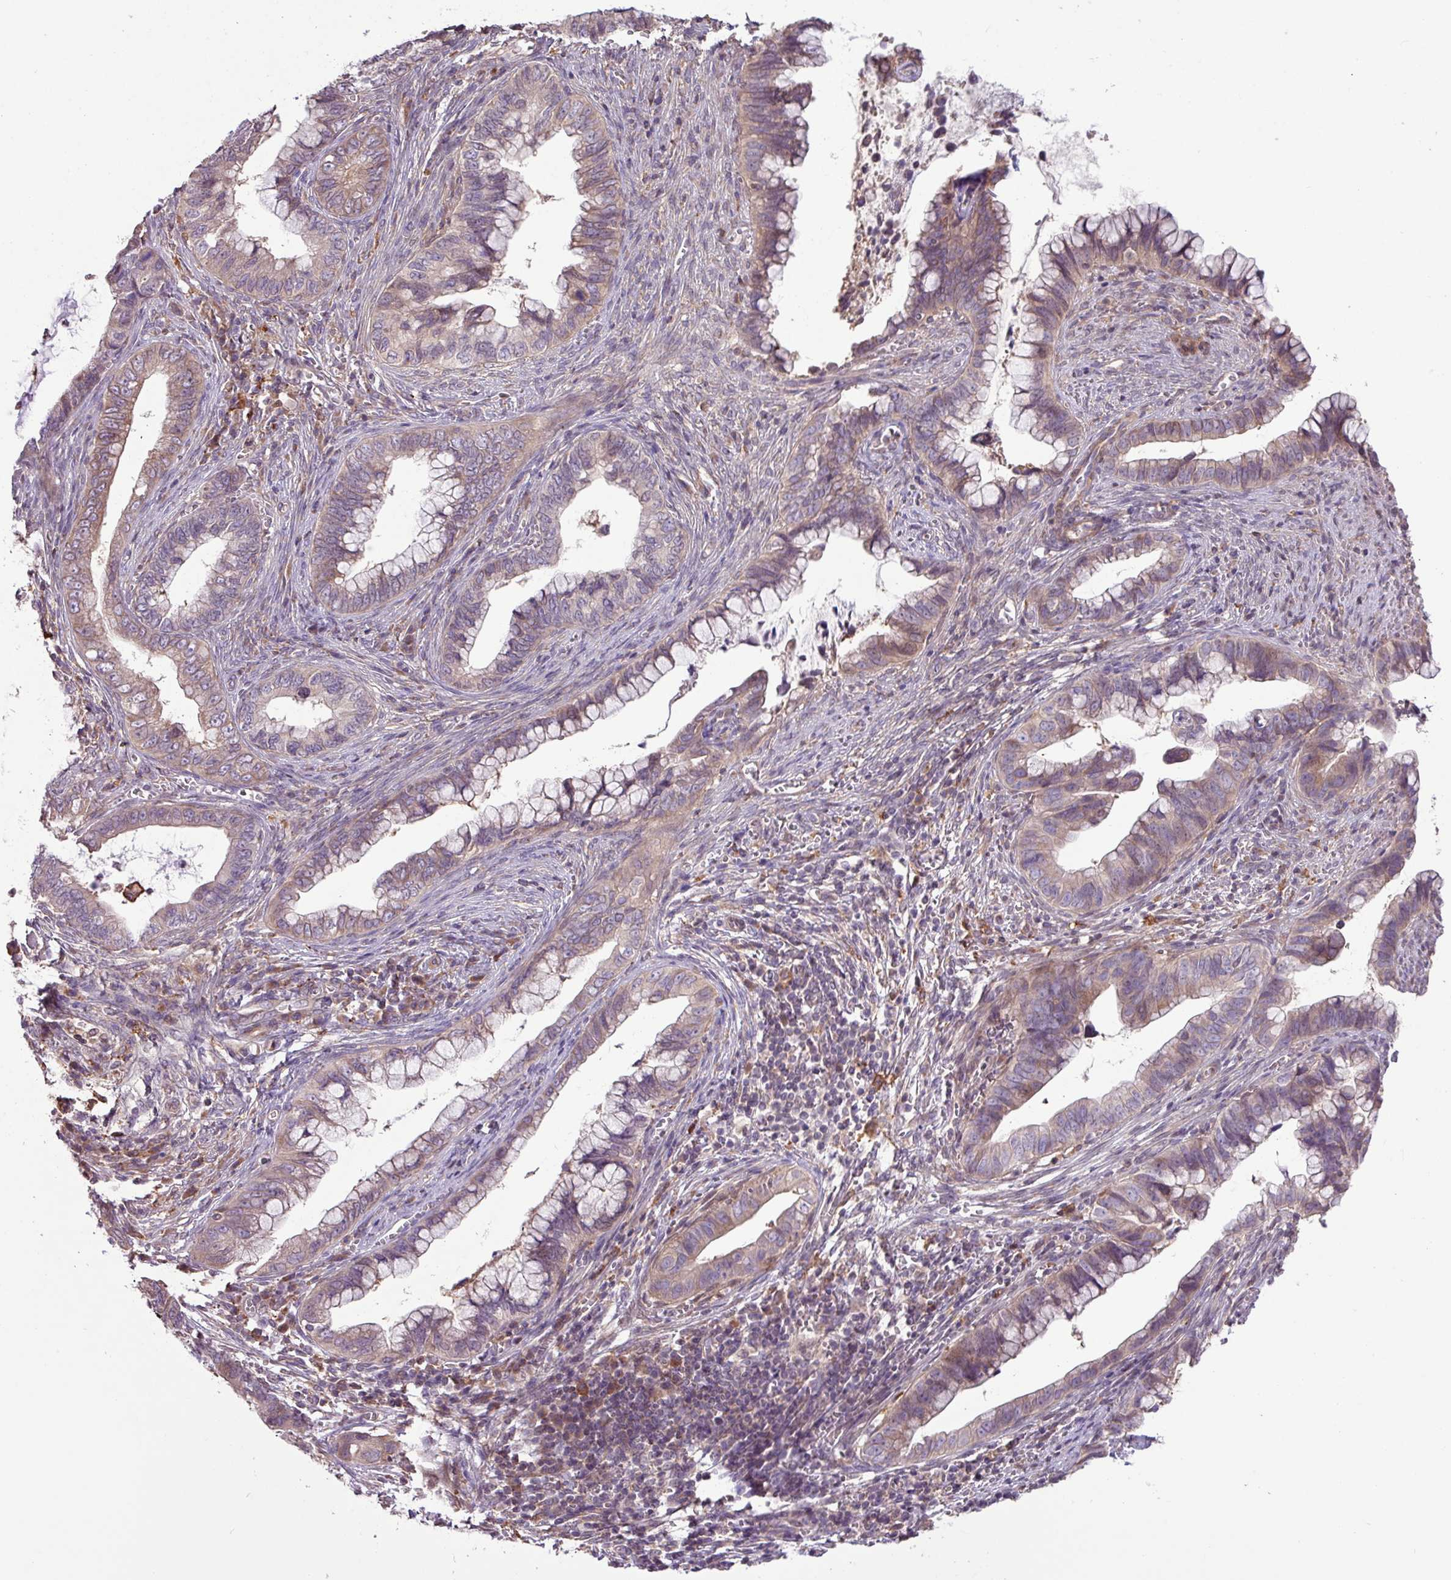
{"staining": {"intensity": "weak", "quantity": "25%-75%", "location": "cytoplasmic/membranous"}, "tissue": "cervical cancer", "cell_type": "Tumor cells", "image_type": "cancer", "snomed": [{"axis": "morphology", "description": "Adenocarcinoma, NOS"}, {"axis": "topography", "description": "Cervix"}], "caption": "A low amount of weak cytoplasmic/membranous expression is present in approximately 25%-75% of tumor cells in cervical cancer (adenocarcinoma) tissue.", "gene": "ARHGEF25", "patient": {"sex": "female", "age": 44}}